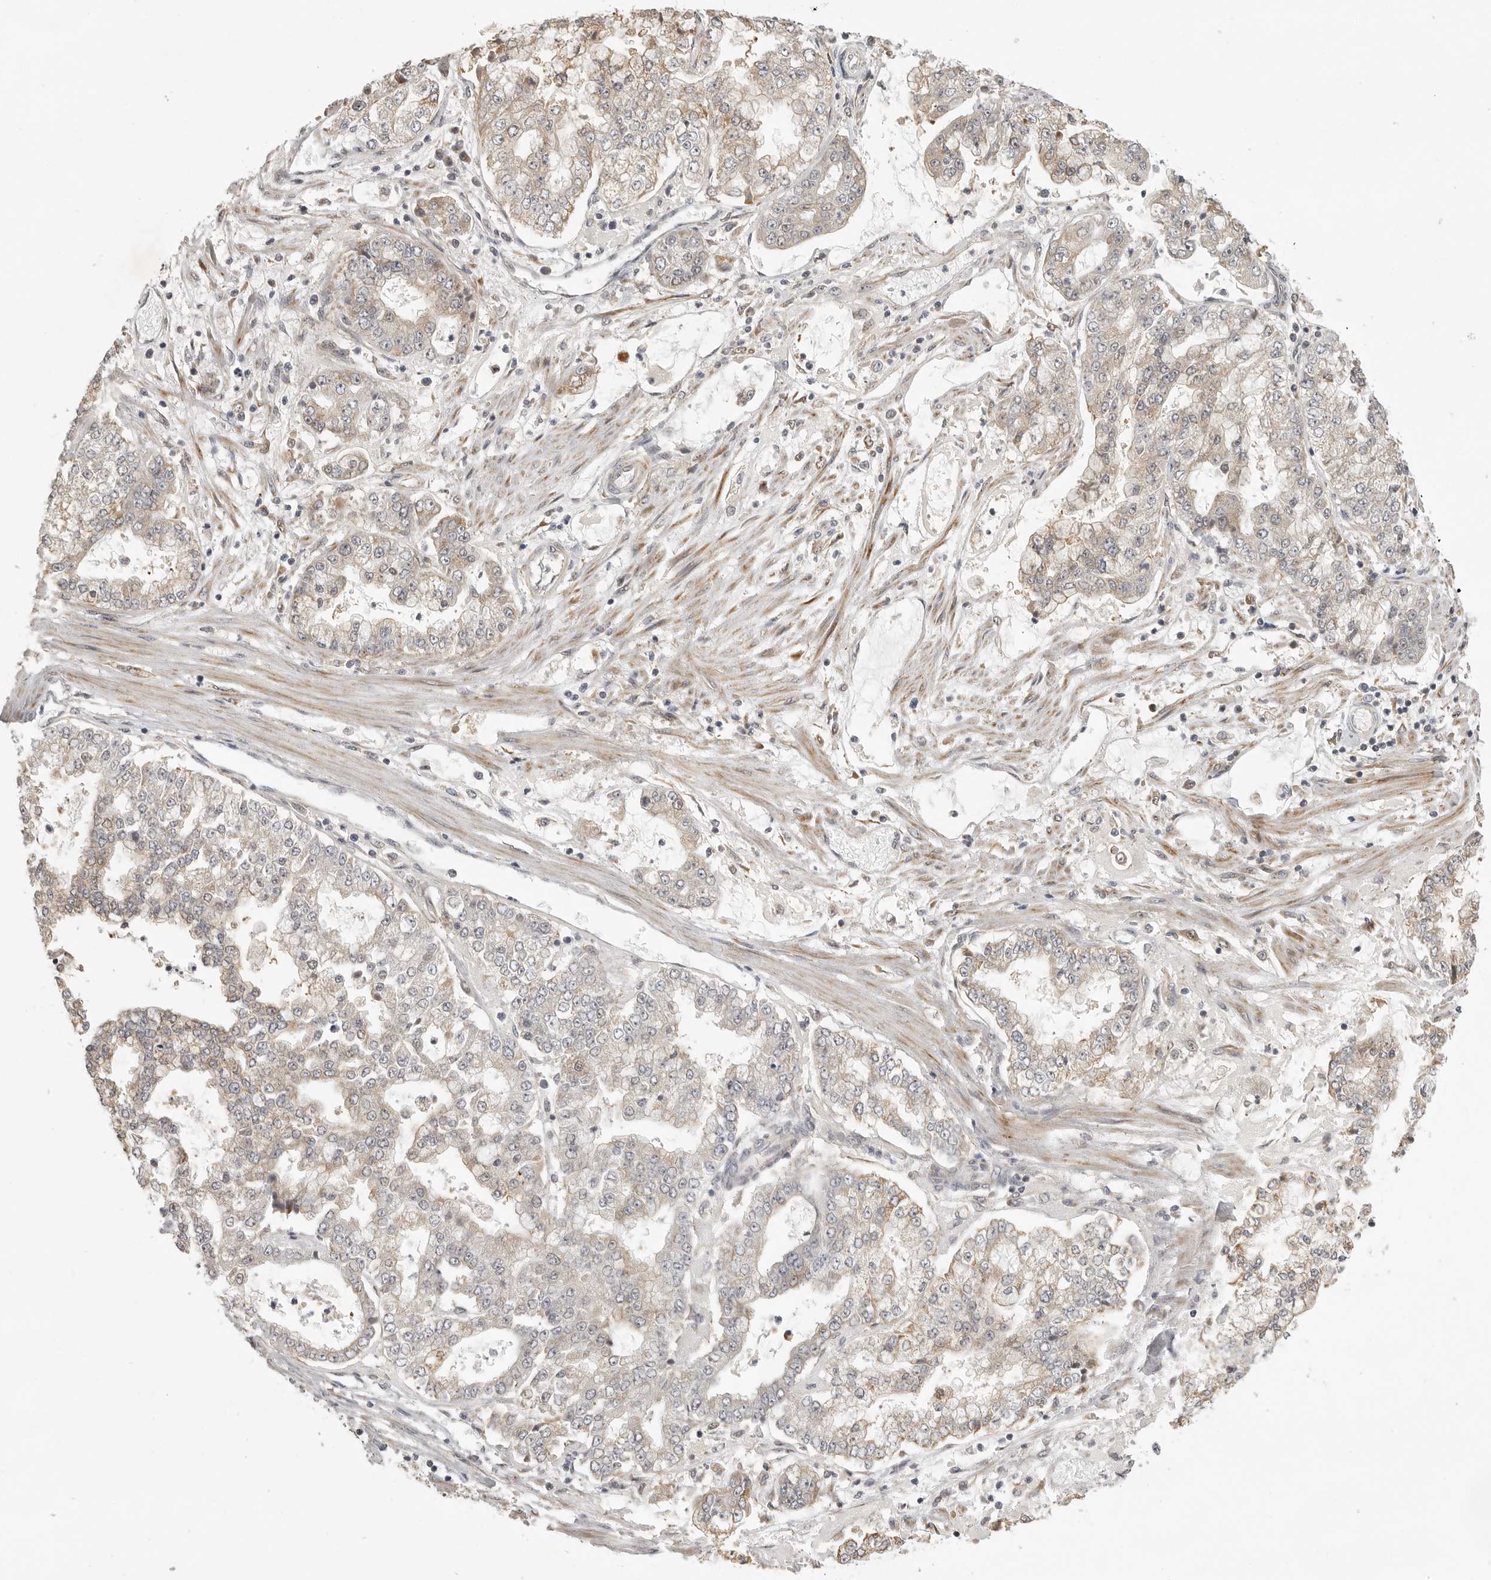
{"staining": {"intensity": "weak", "quantity": ">75%", "location": "cytoplasmic/membranous"}, "tissue": "stomach cancer", "cell_type": "Tumor cells", "image_type": "cancer", "snomed": [{"axis": "morphology", "description": "Adenocarcinoma, NOS"}, {"axis": "topography", "description": "Stomach"}], "caption": "Tumor cells display low levels of weak cytoplasmic/membranous positivity in approximately >75% of cells in stomach cancer (adenocarcinoma).", "gene": "POLE2", "patient": {"sex": "male", "age": 76}}